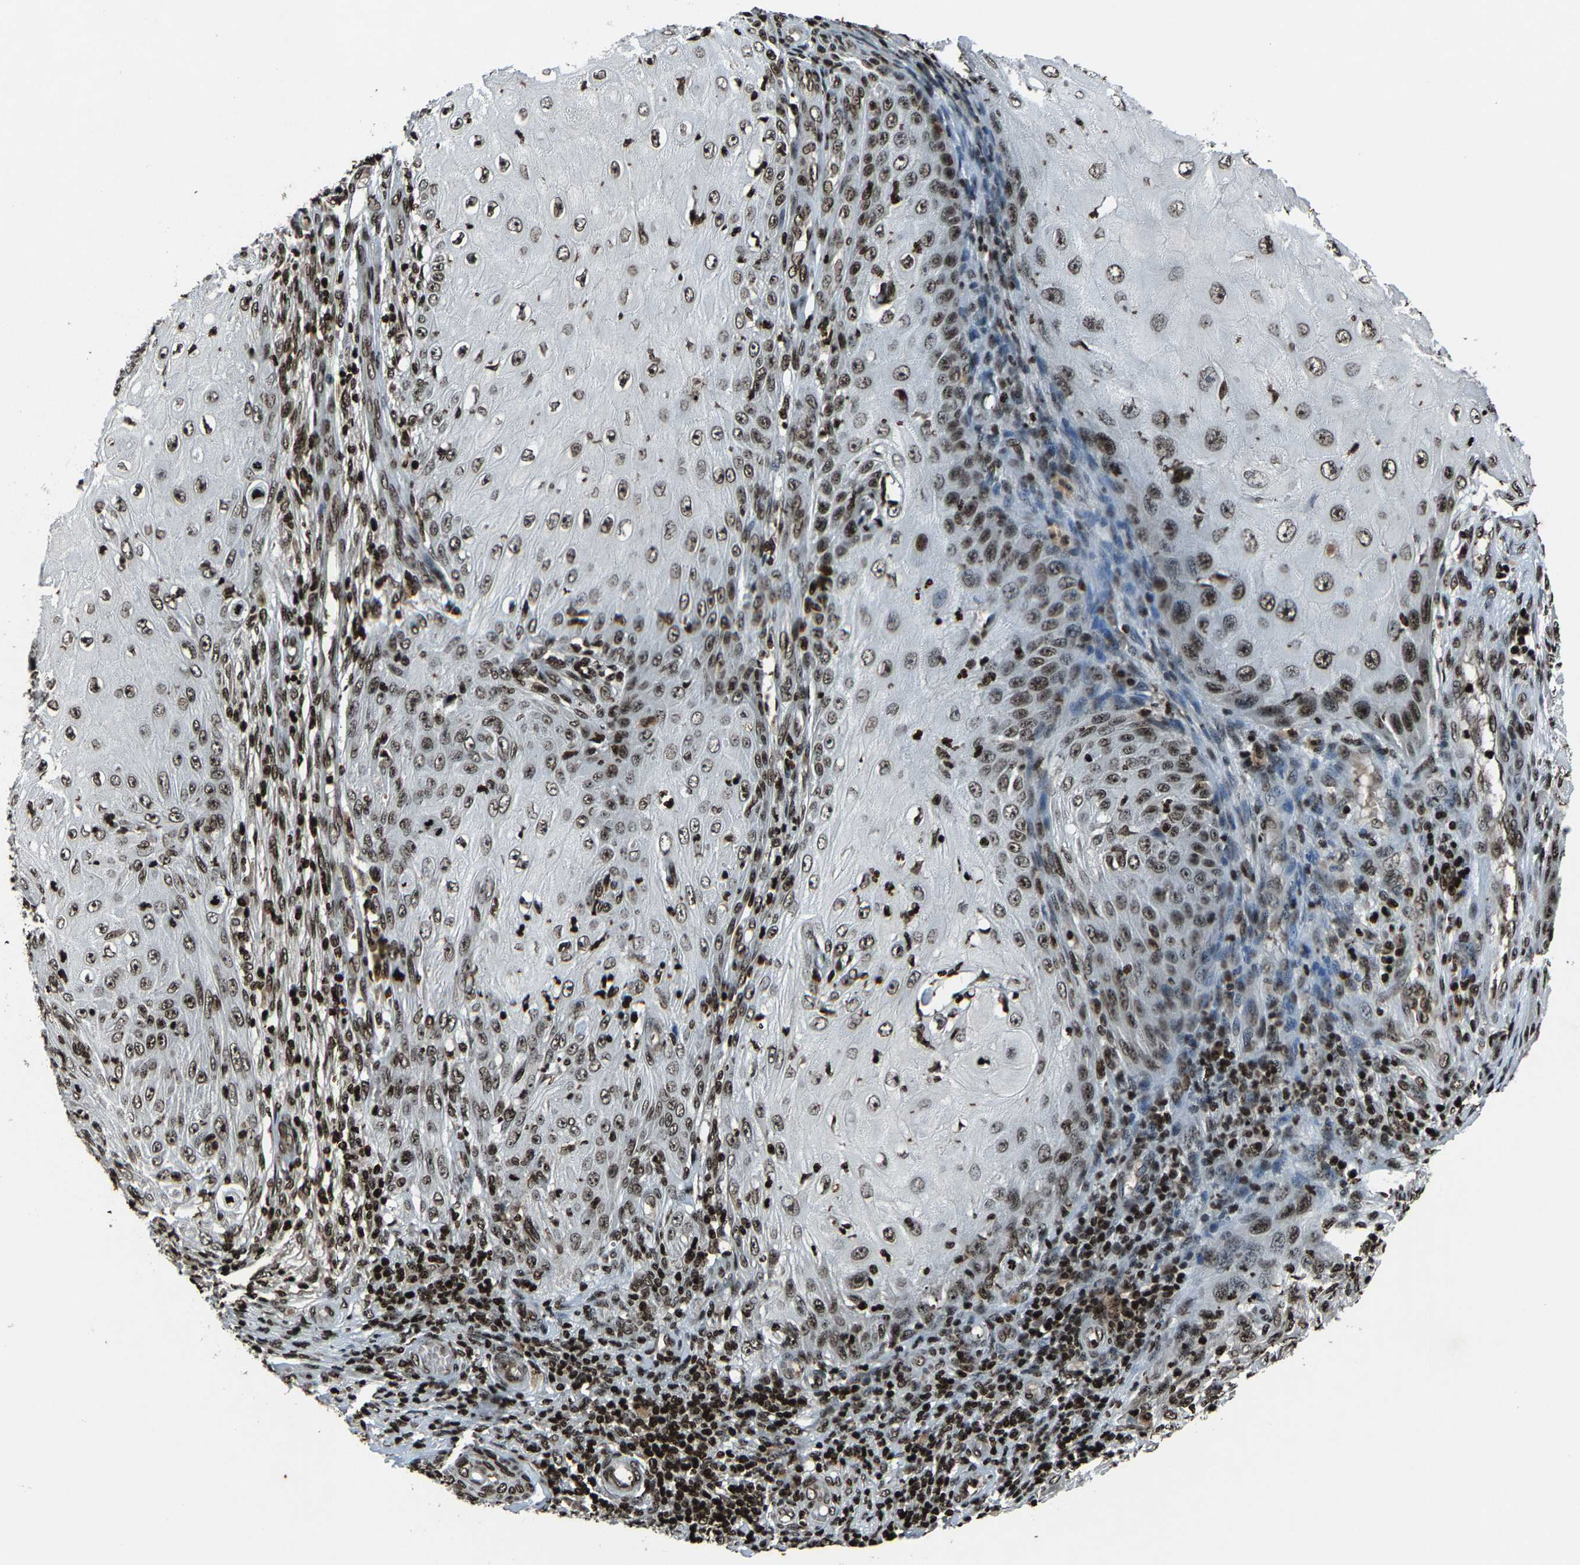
{"staining": {"intensity": "moderate", "quantity": ">75%", "location": "nuclear"}, "tissue": "skin cancer", "cell_type": "Tumor cells", "image_type": "cancer", "snomed": [{"axis": "morphology", "description": "Squamous cell carcinoma, NOS"}, {"axis": "topography", "description": "Skin"}], "caption": "Moderate nuclear protein positivity is seen in about >75% of tumor cells in squamous cell carcinoma (skin).", "gene": "H4C1", "patient": {"sex": "female", "age": 73}}